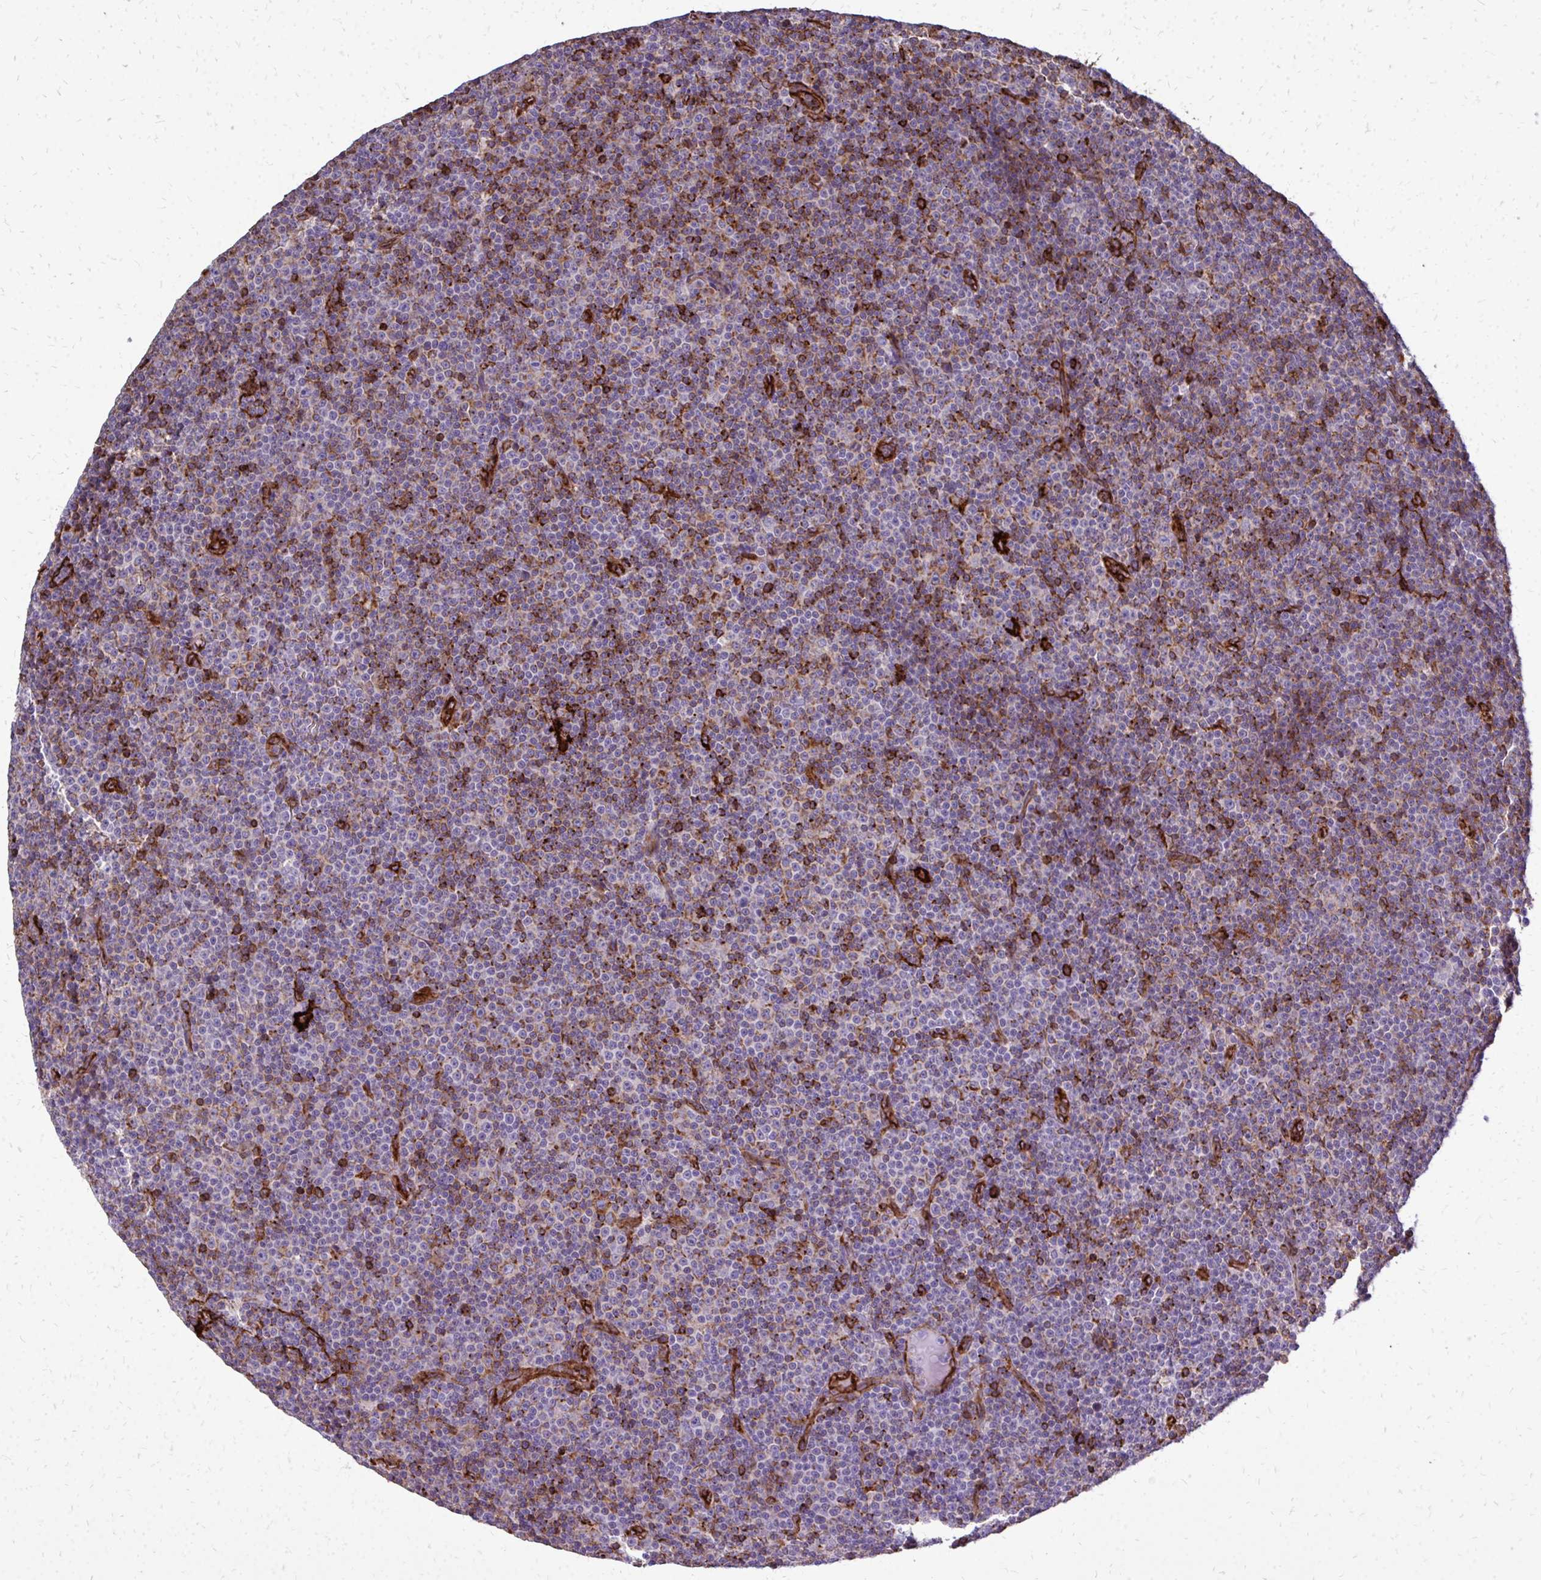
{"staining": {"intensity": "moderate", "quantity": "25%-75%", "location": "cytoplasmic/membranous"}, "tissue": "lymphoma", "cell_type": "Tumor cells", "image_type": "cancer", "snomed": [{"axis": "morphology", "description": "Malignant lymphoma, non-Hodgkin's type, Low grade"}, {"axis": "topography", "description": "Lymph node"}], "caption": "A high-resolution histopathology image shows immunohistochemistry (IHC) staining of lymphoma, which demonstrates moderate cytoplasmic/membranous staining in about 25%-75% of tumor cells. Nuclei are stained in blue.", "gene": "MARCKSL1", "patient": {"sex": "female", "age": 67}}